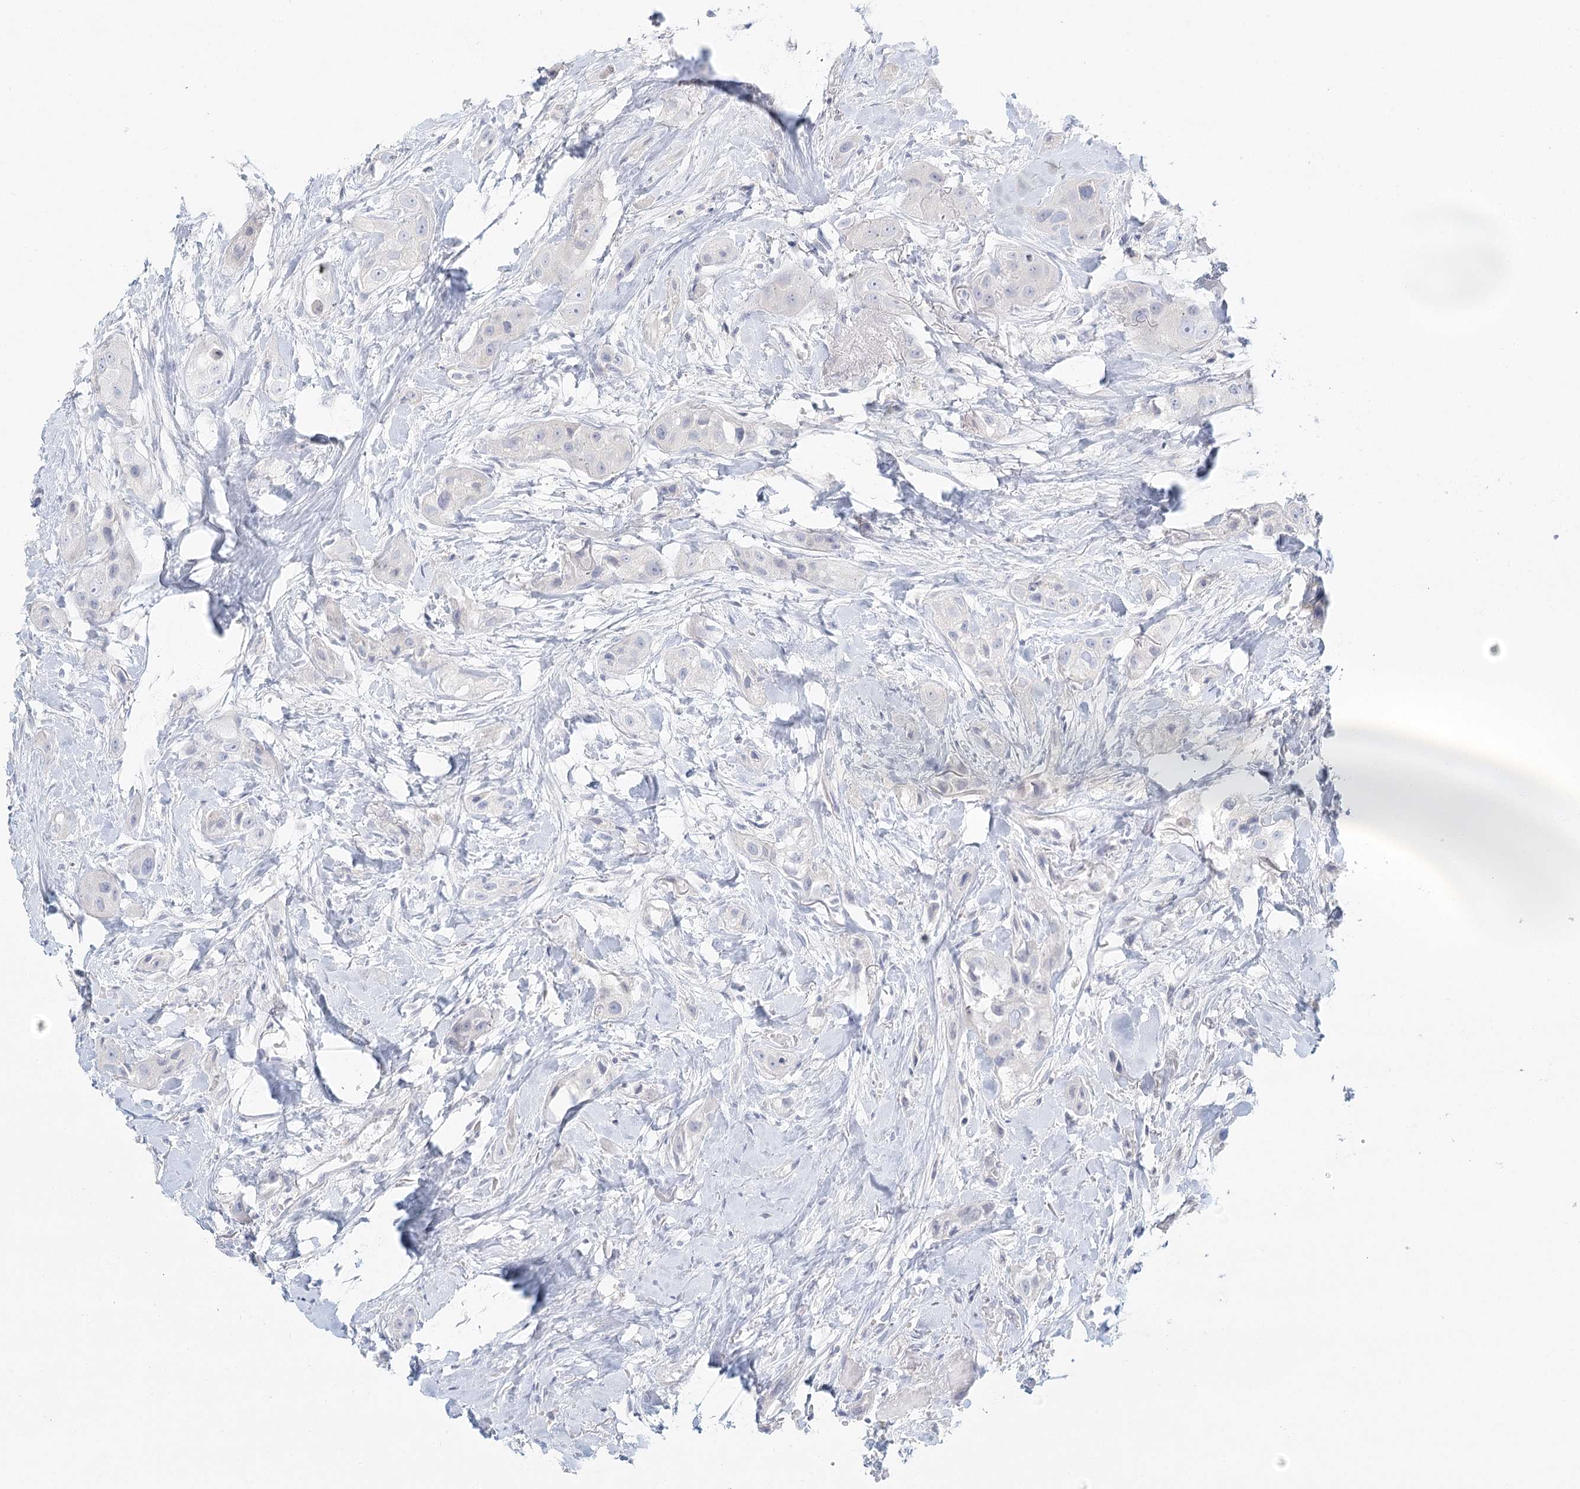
{"staining": {"intensity": "negative", "quantity": "none", "location": "none"}, "tissue": "head and neck cancer", "cell_type": "Tumor cells", "image_type": "cancer", "snomed": [{"axis": "morphology", "description": "Normal tissue, NOS"}, {"axis": "morphology", "description": "Squamous cell carcinoma, NOS"}, {"axis": "topography", "description": "Skeletal muscle"}, {"axis": "topography", "description": "Head-Neck"}], "caption": "Head and neck cancer was stained to show a protein in brown. There is no significant staining in tumor cells.", "gene": "DMGDH", "patient": {"sex": "male", "age": 51}}